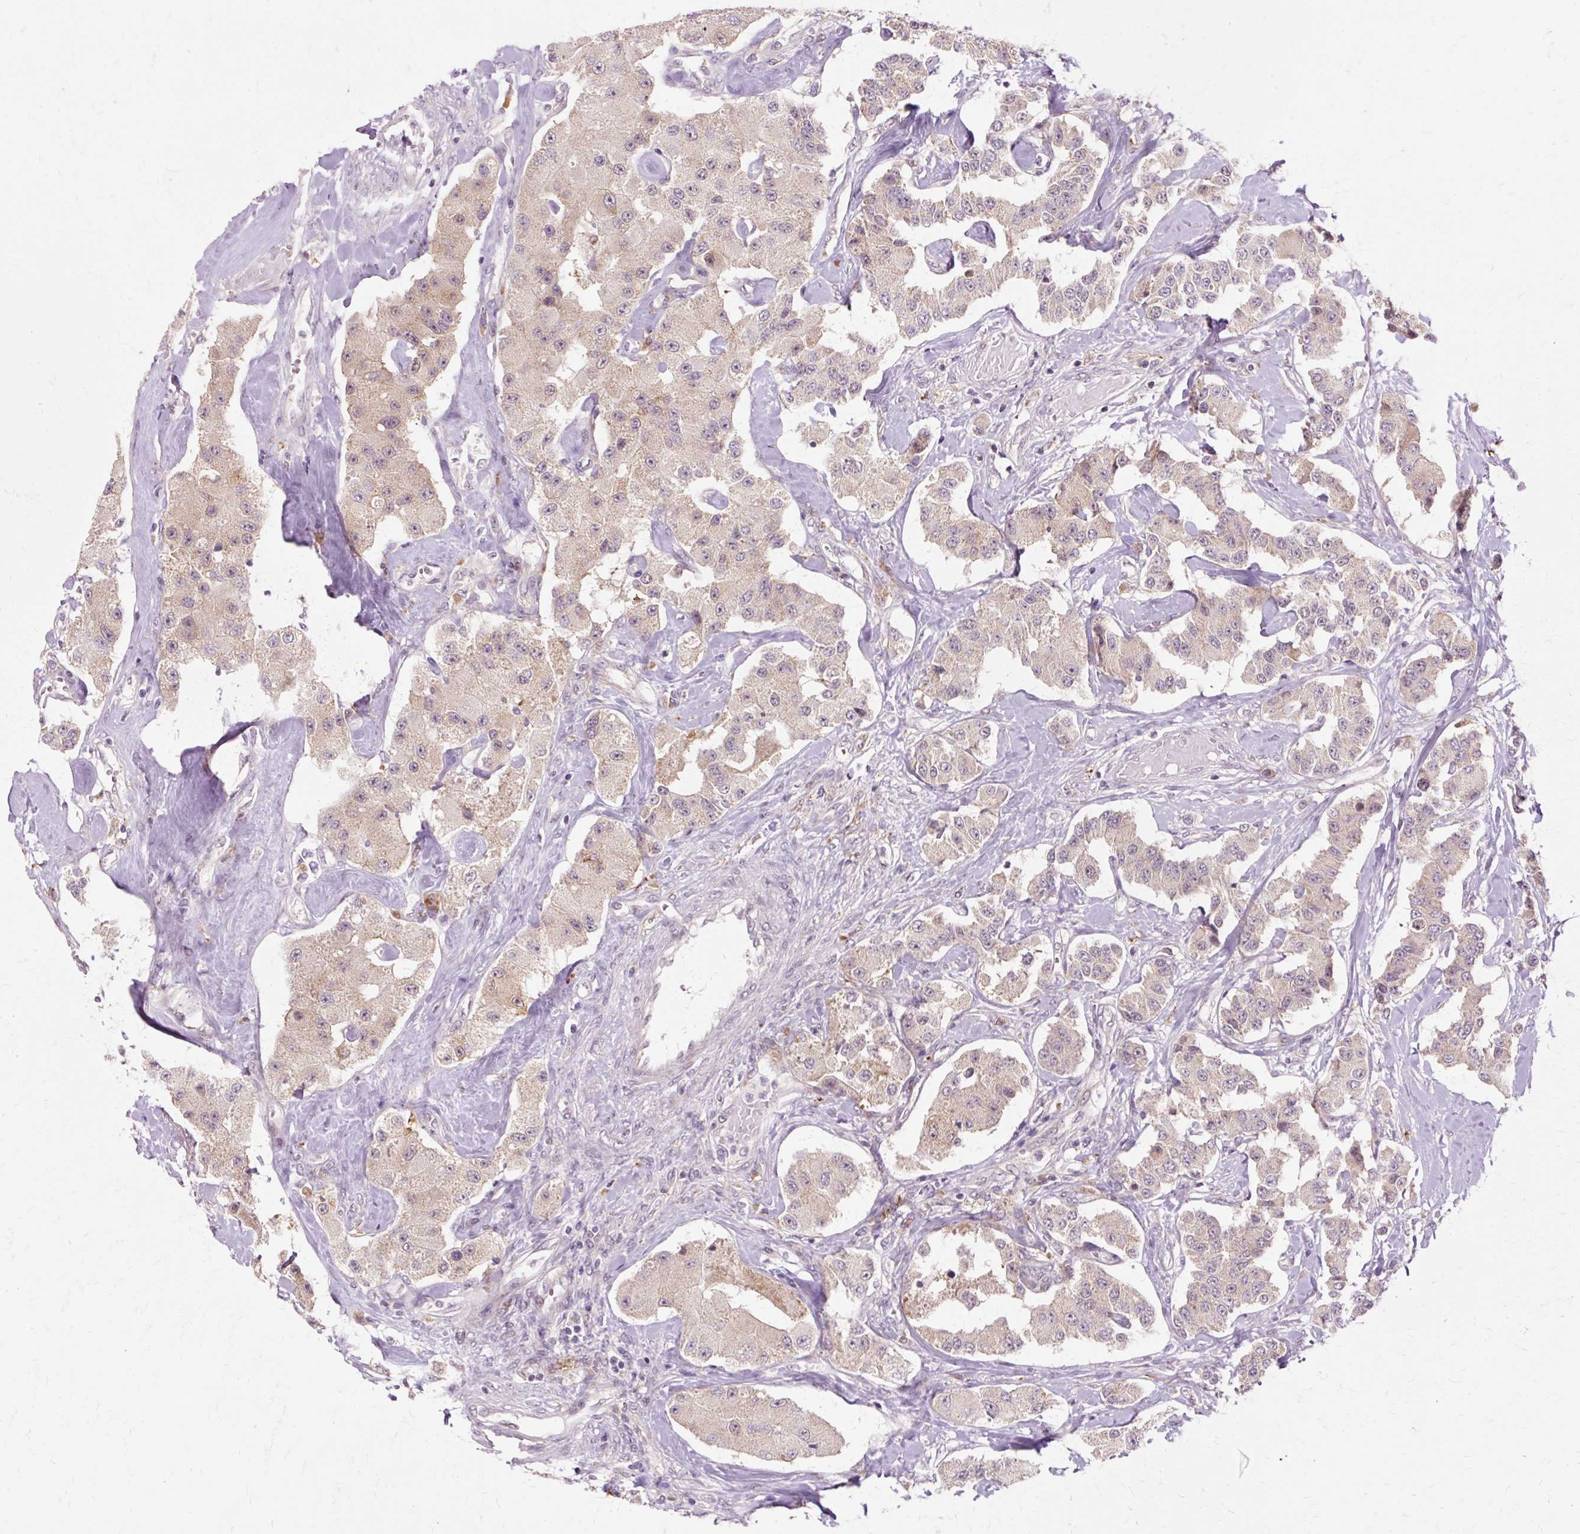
{"staining": {"intensity": "weak", "quantity": ">75%", "location": "cytoplasmic/membranous"}, "tissue": "carcinoid", "cell_type": "Tumor cells", "image_type": "cancer", "snomed": [{"axis": "morphology", "description": "Carcinoid, malignant, NOS"}, {"axis": "topography", "description": "Pancreas"}], "caption": "Immunohistochemical staining of carcinoid (malignant) shows low levels of weak cytoplasmic/membranous expression in approximately >75% of tumor cells. (DAB (3,3'-diaminobenzidine) IHC with brightfield microscopy, high magnification).", "gene": "GEMIN2", "patient": {"sex": "male", "age": 41}}